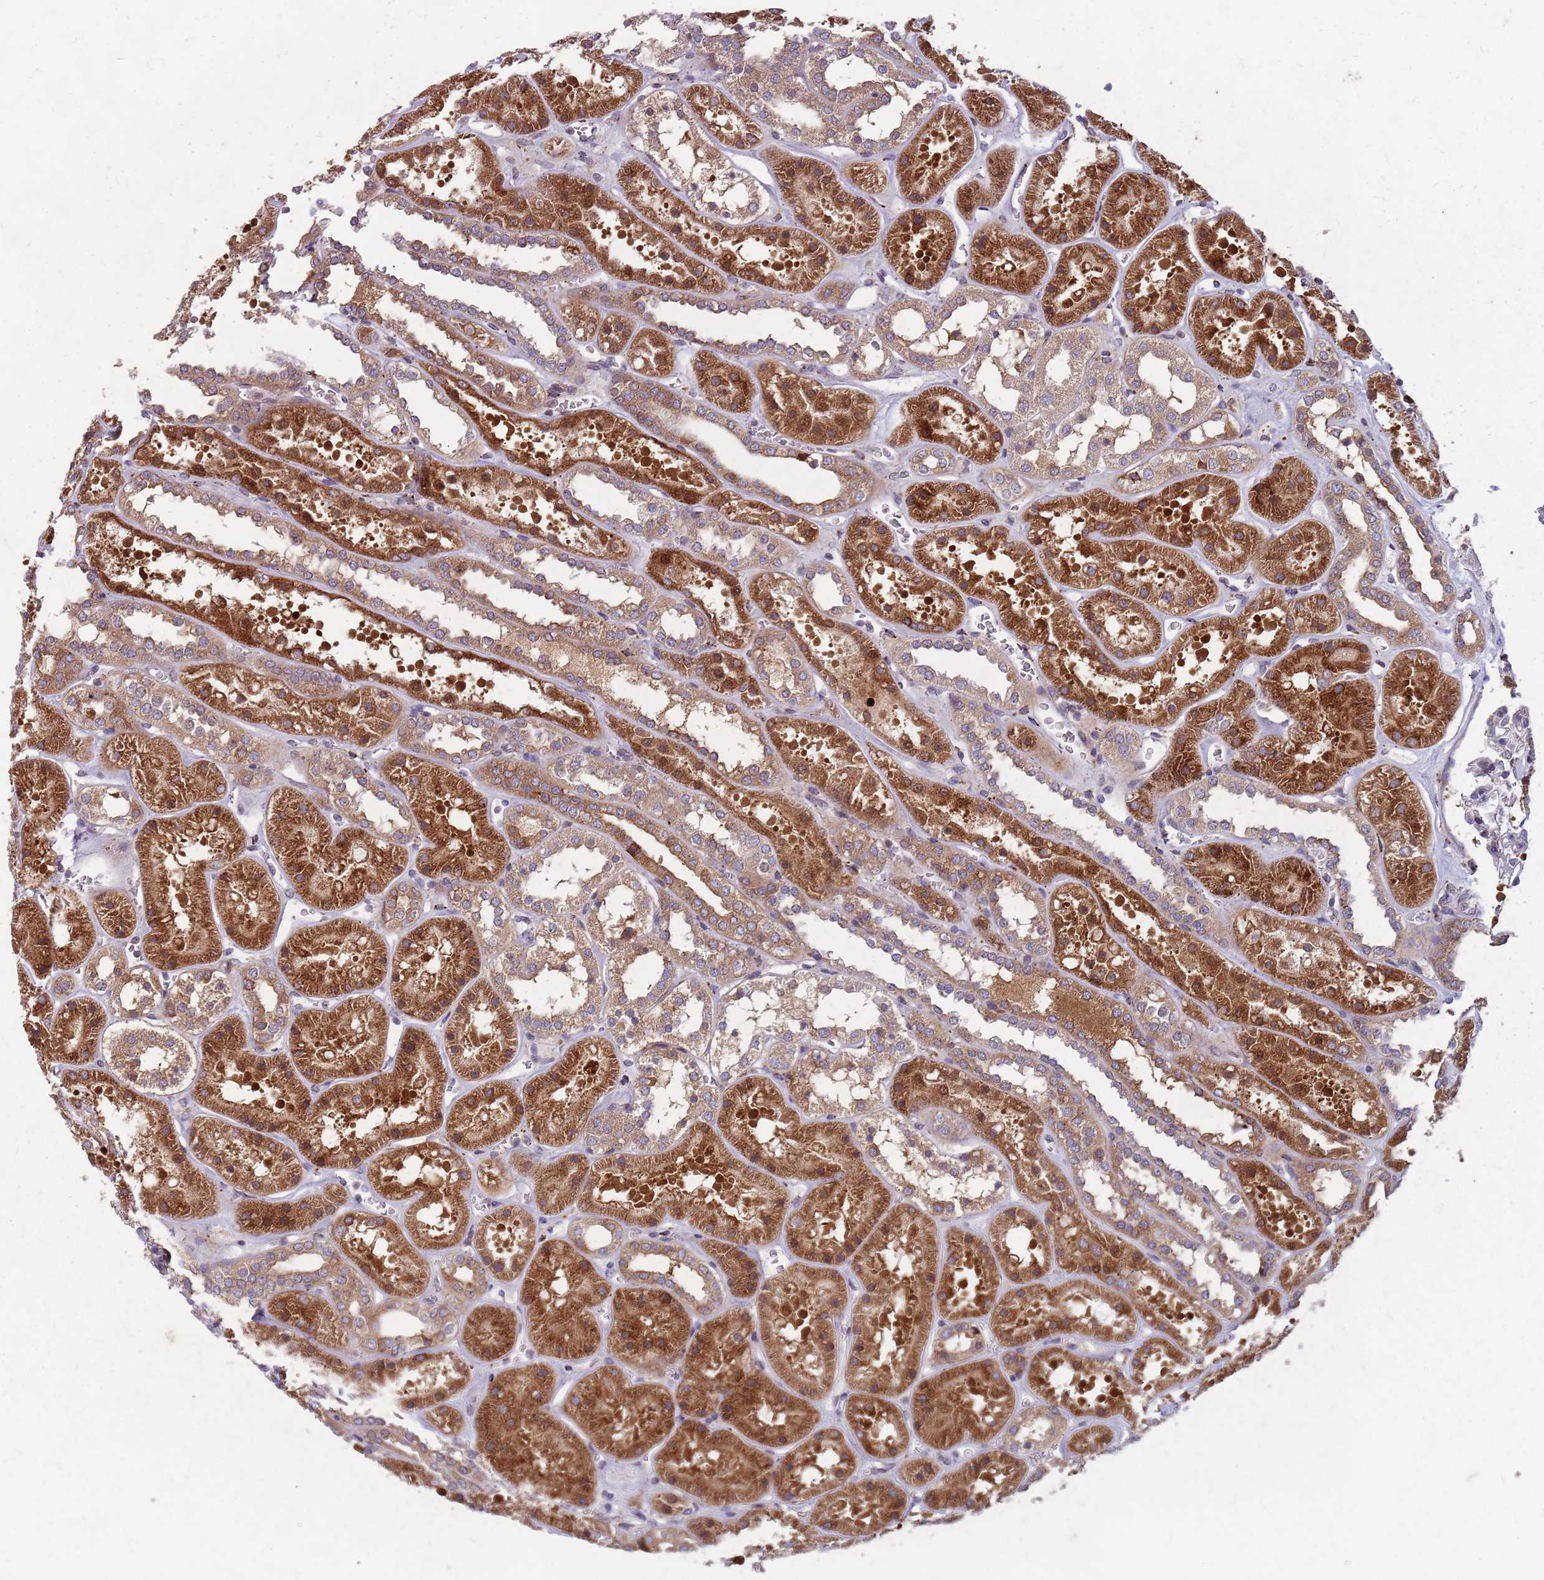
{"staining": {"intensity": "strong", "quantity": ">75%", "location": "cytoplasmic/membranous"}, "tissue": "kidney", "cell_type": "Cells in tubules", "image_type": "normal", "snomed": [{"axis": "morphology", "description": "Normal tissue, NOS"}, {"axis": "topography", "description": "Kidney"}], "caption": "Human kidney stained with a protein marker demonstrates strong staining in cells in tubules.", "gene": "NME4", "patient": {"sex": "female", "age": 41}}